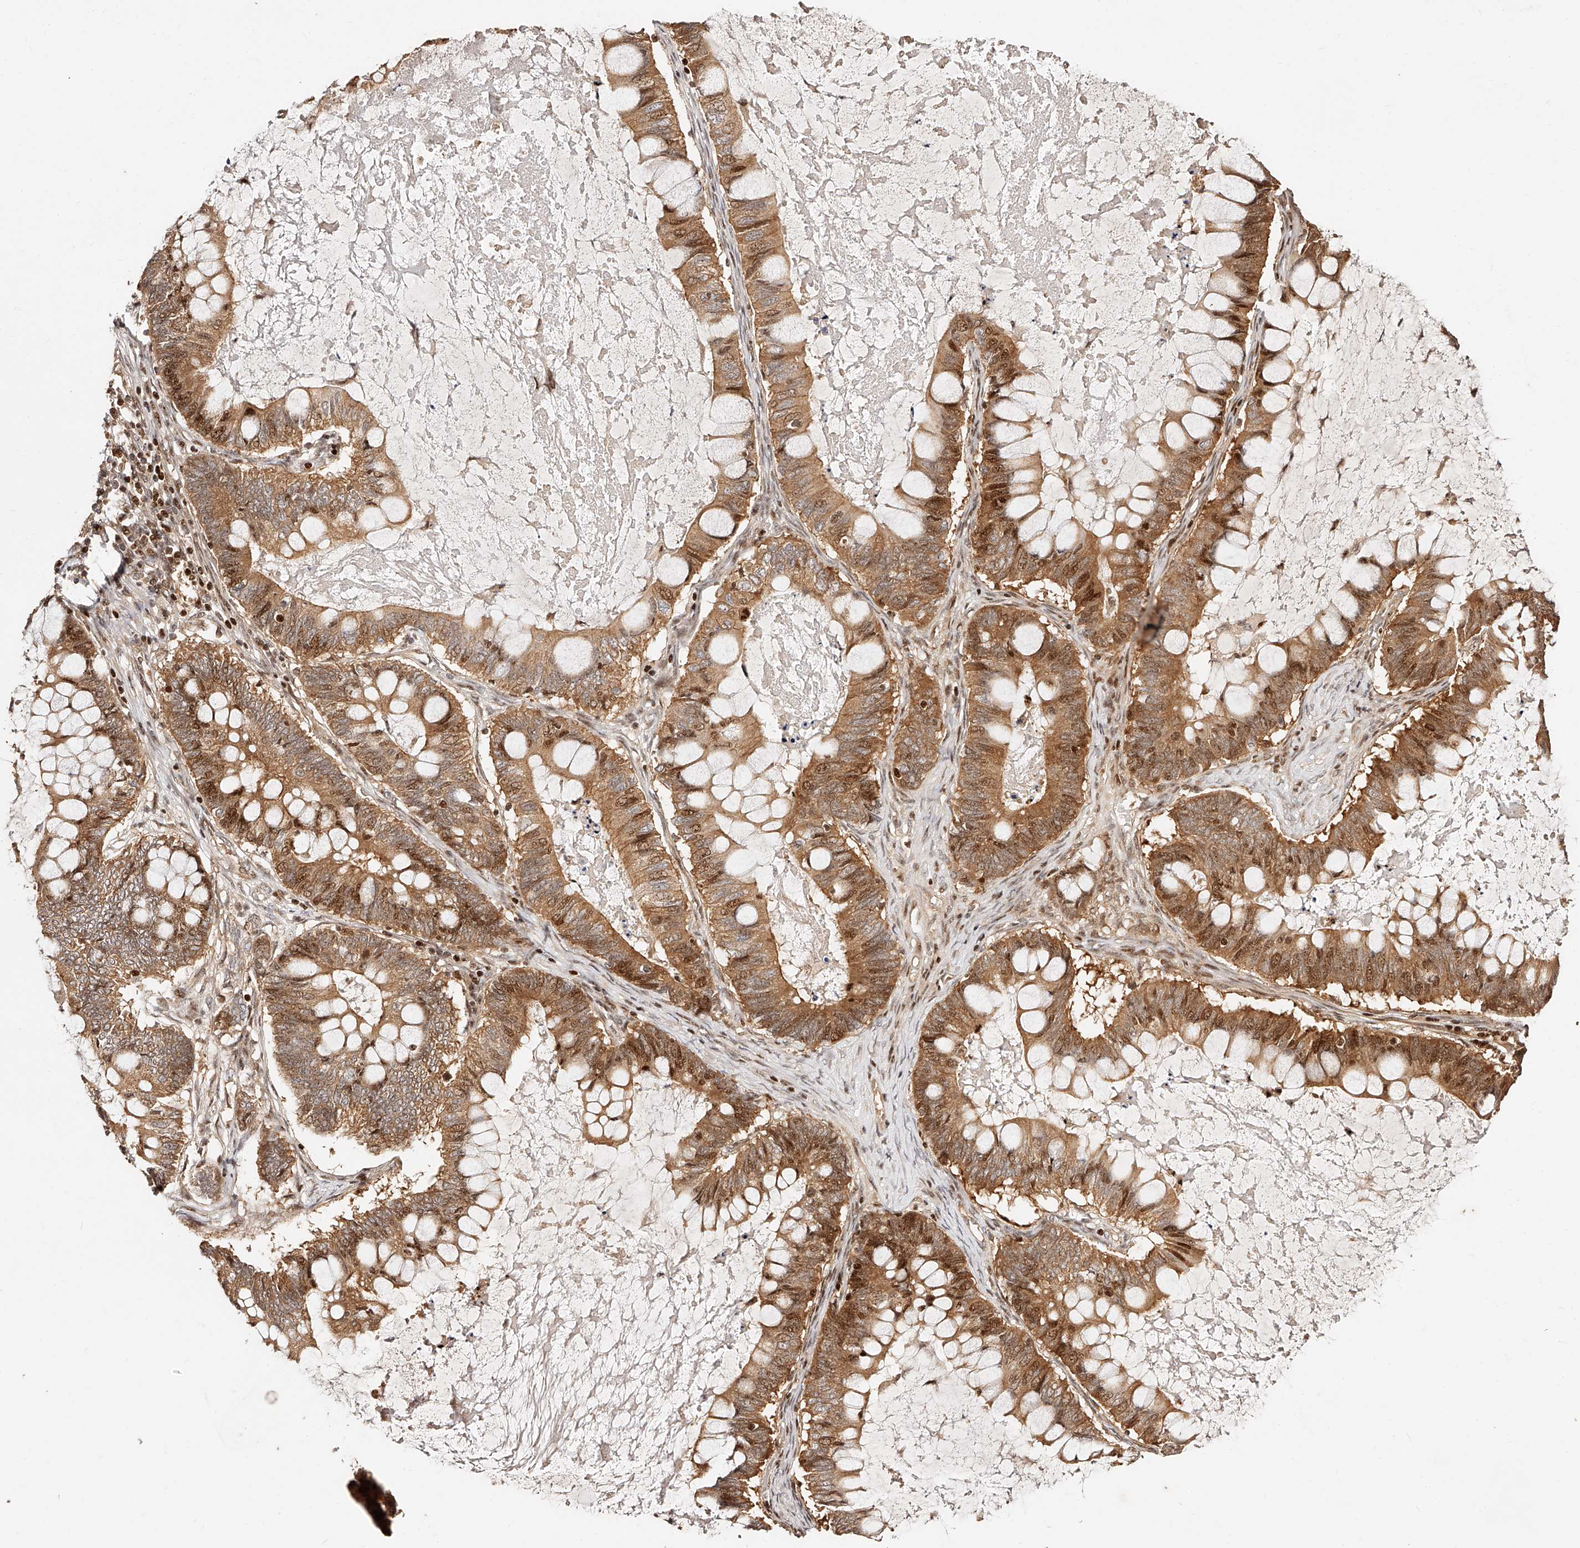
{"staining": {"intensity": "moderate", "quantity": ">75%", "location": "cytoplasmic/membranous,nuclear"}, "tissue": "ovarian cancer", "cell_type": "Tumor cells", "image_type": "cancer", "snomed": [{"axis": "morphology", "description": "Cystadenocarcinoma, mucinous, NOS"}, {"axis": "topography", "description": "Ovary"}], "caption": "Immunohistochemical staining of human ovarian cancer (mucinous cystadenocarcinoma) exhibits moderate cytoplasmic/membranous and nuclear protein positivity in about >75% of tumor cells.", "gene": "PFDN2", "patient": {"sex": "female", "age": 61}}